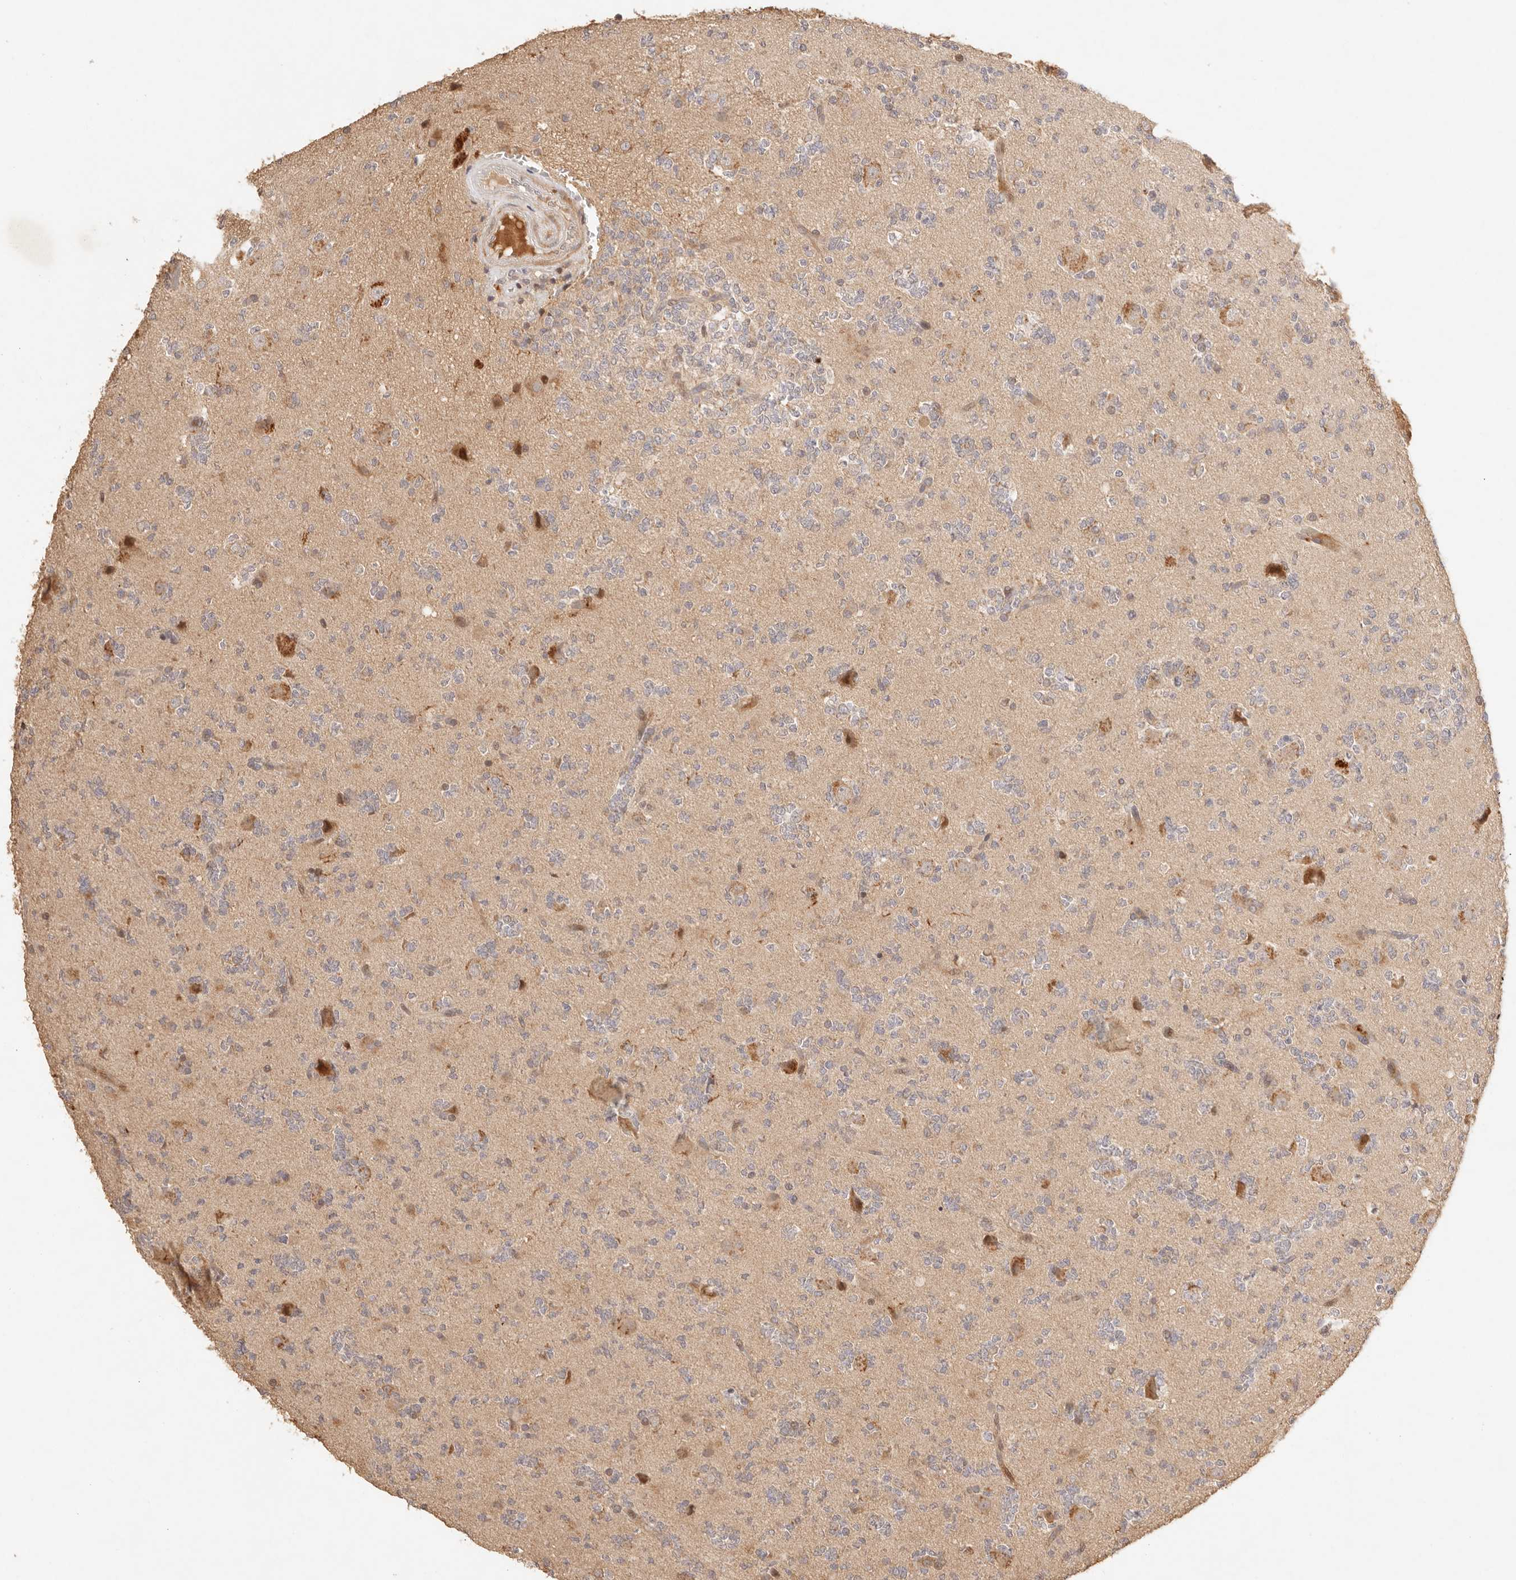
{"staining": {"intensity": "negative", "quantity": "none", "location": "none"}, "tissue": "glioma", "cell_type": "Tumor cells", "image_type": "cancer", "snomed": [{"axis": "morphology", "description": "Glioma, malignant, High grade"}, {"axis": "topography", "description": "Brain"}], "caption": "High power microscopy image of an immunohistochemistry image of malignant high-grade glioma, revealing no significant expression in tumor cells. The staining is performed using DAB (3,3'-diaminobenzidine) brown chromogen with nuclei counter-stained in using hematoxylin.", "gene": "PHLDA3", "patient": {"sex": "female", "age": 62}}